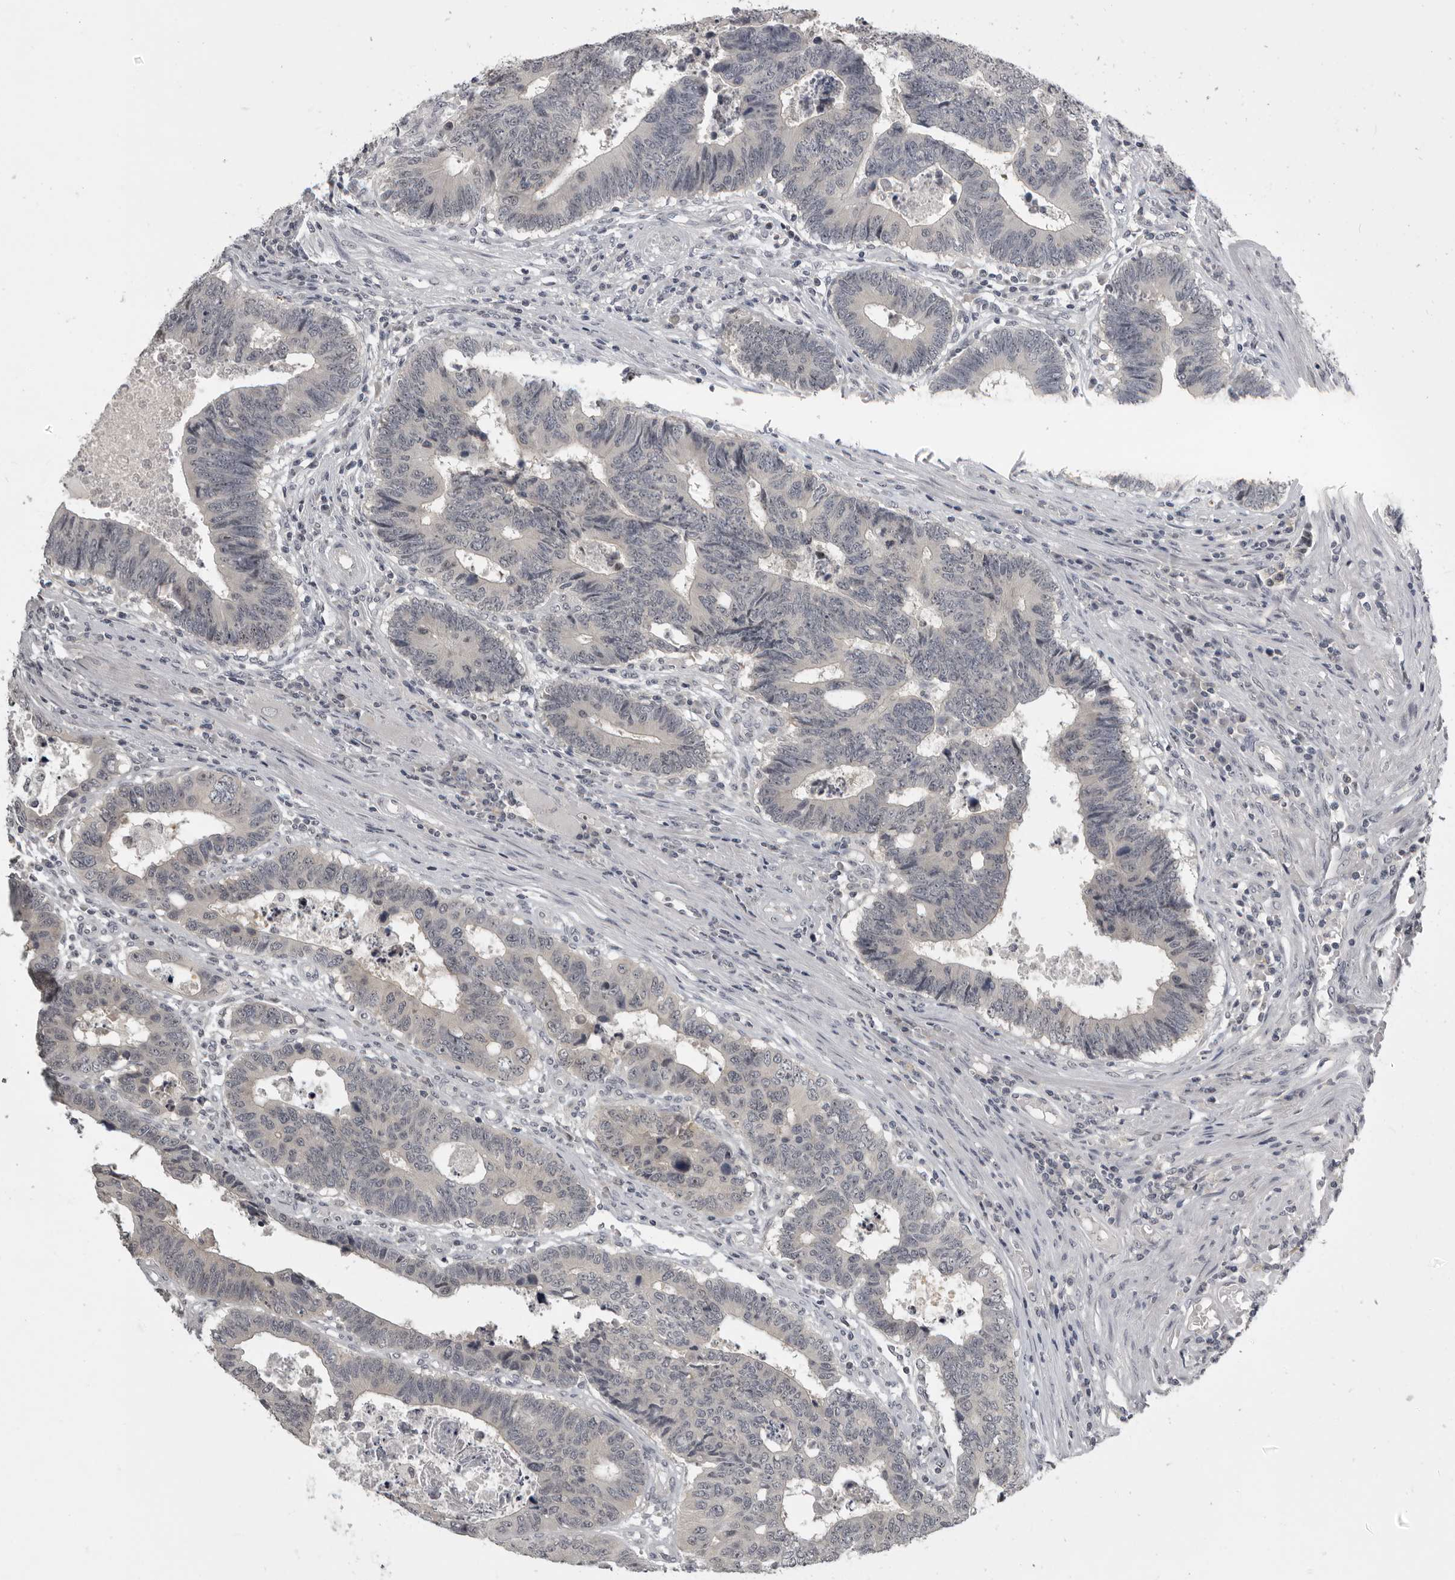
{"staining": {"intensity": "negative", "quantity": "none", "location": "none"}, "tissue": "colorectal cancer", "cell_type": "Tumor cells", "image_type": "cancer", "snomed": [{"axis": "morphology", "description": "Adenocarcinoma, NOS"}, {"axis": "topography", "description": "Rectum"}], "caption": "Tumor cells are negative for protein expression in human adenocarcinoma (colorectal). Brightfield microscopy of immunohistochemistry stained with DAB (brown) and hematoxylin (blue), captured at high magnification.", "gene": "MRTO4", "patient": {"sex": "male", "age": 84}}